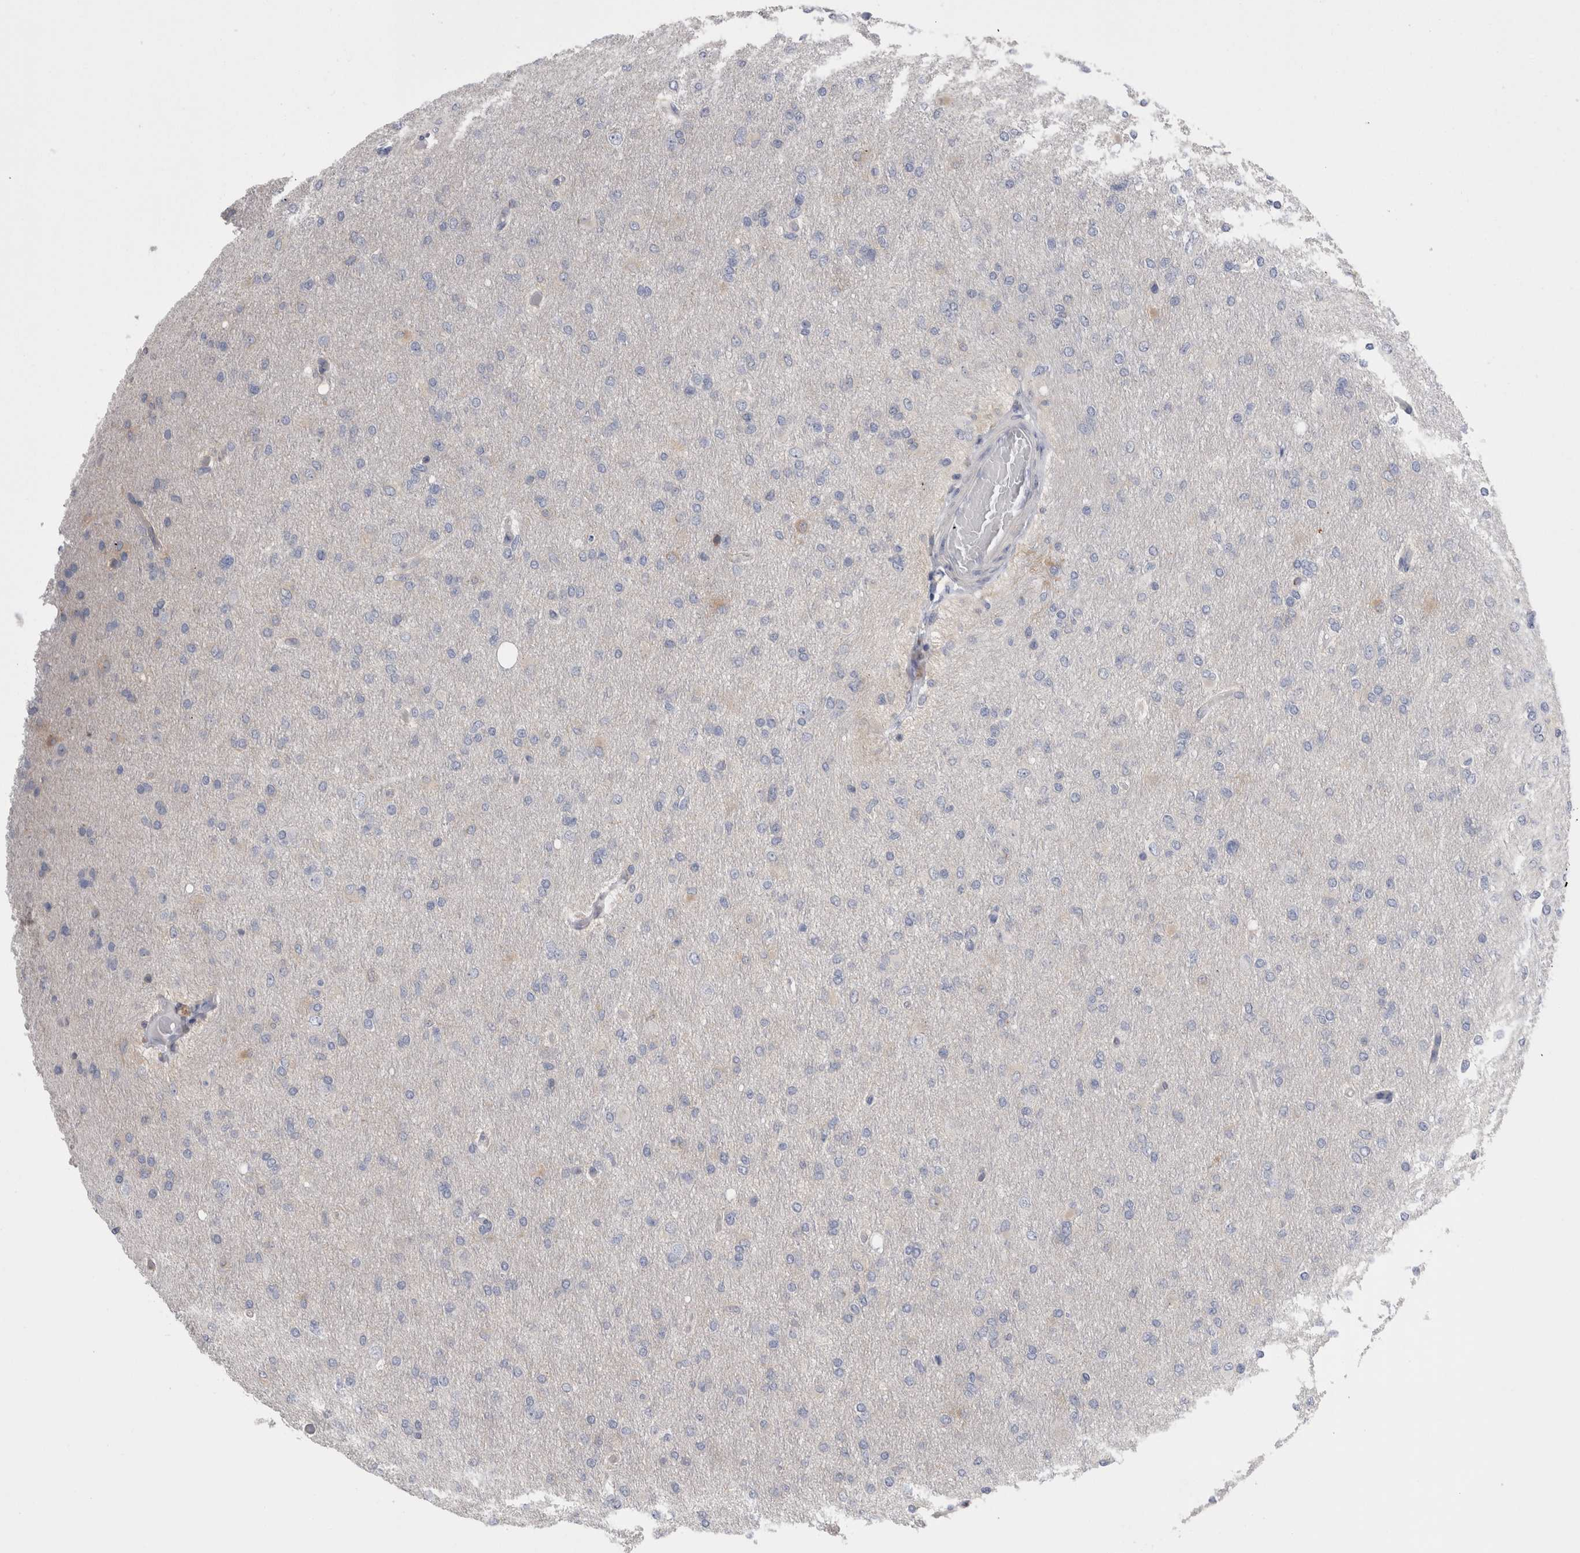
{"staining": {"intensity": "weak", "quantity": "<25%", "location": "cytoplasmic/membranous"}, "tissue": "glioma", "cell_type": "Tumor cells", "image_type": "cancer", "snomed": [{"axis": "morphology", "description": "Glioma, malignant, High grade"}, {"axis": "topography", "description": "Cerebral cortex"}], "caption": "IHC micrograph of high-grade glioma (malignant) stained for a protein (brown), which displays no staining in tumor cells.", "gene": "DCTN6", "patient": {"sex": "female", "age": 36}}